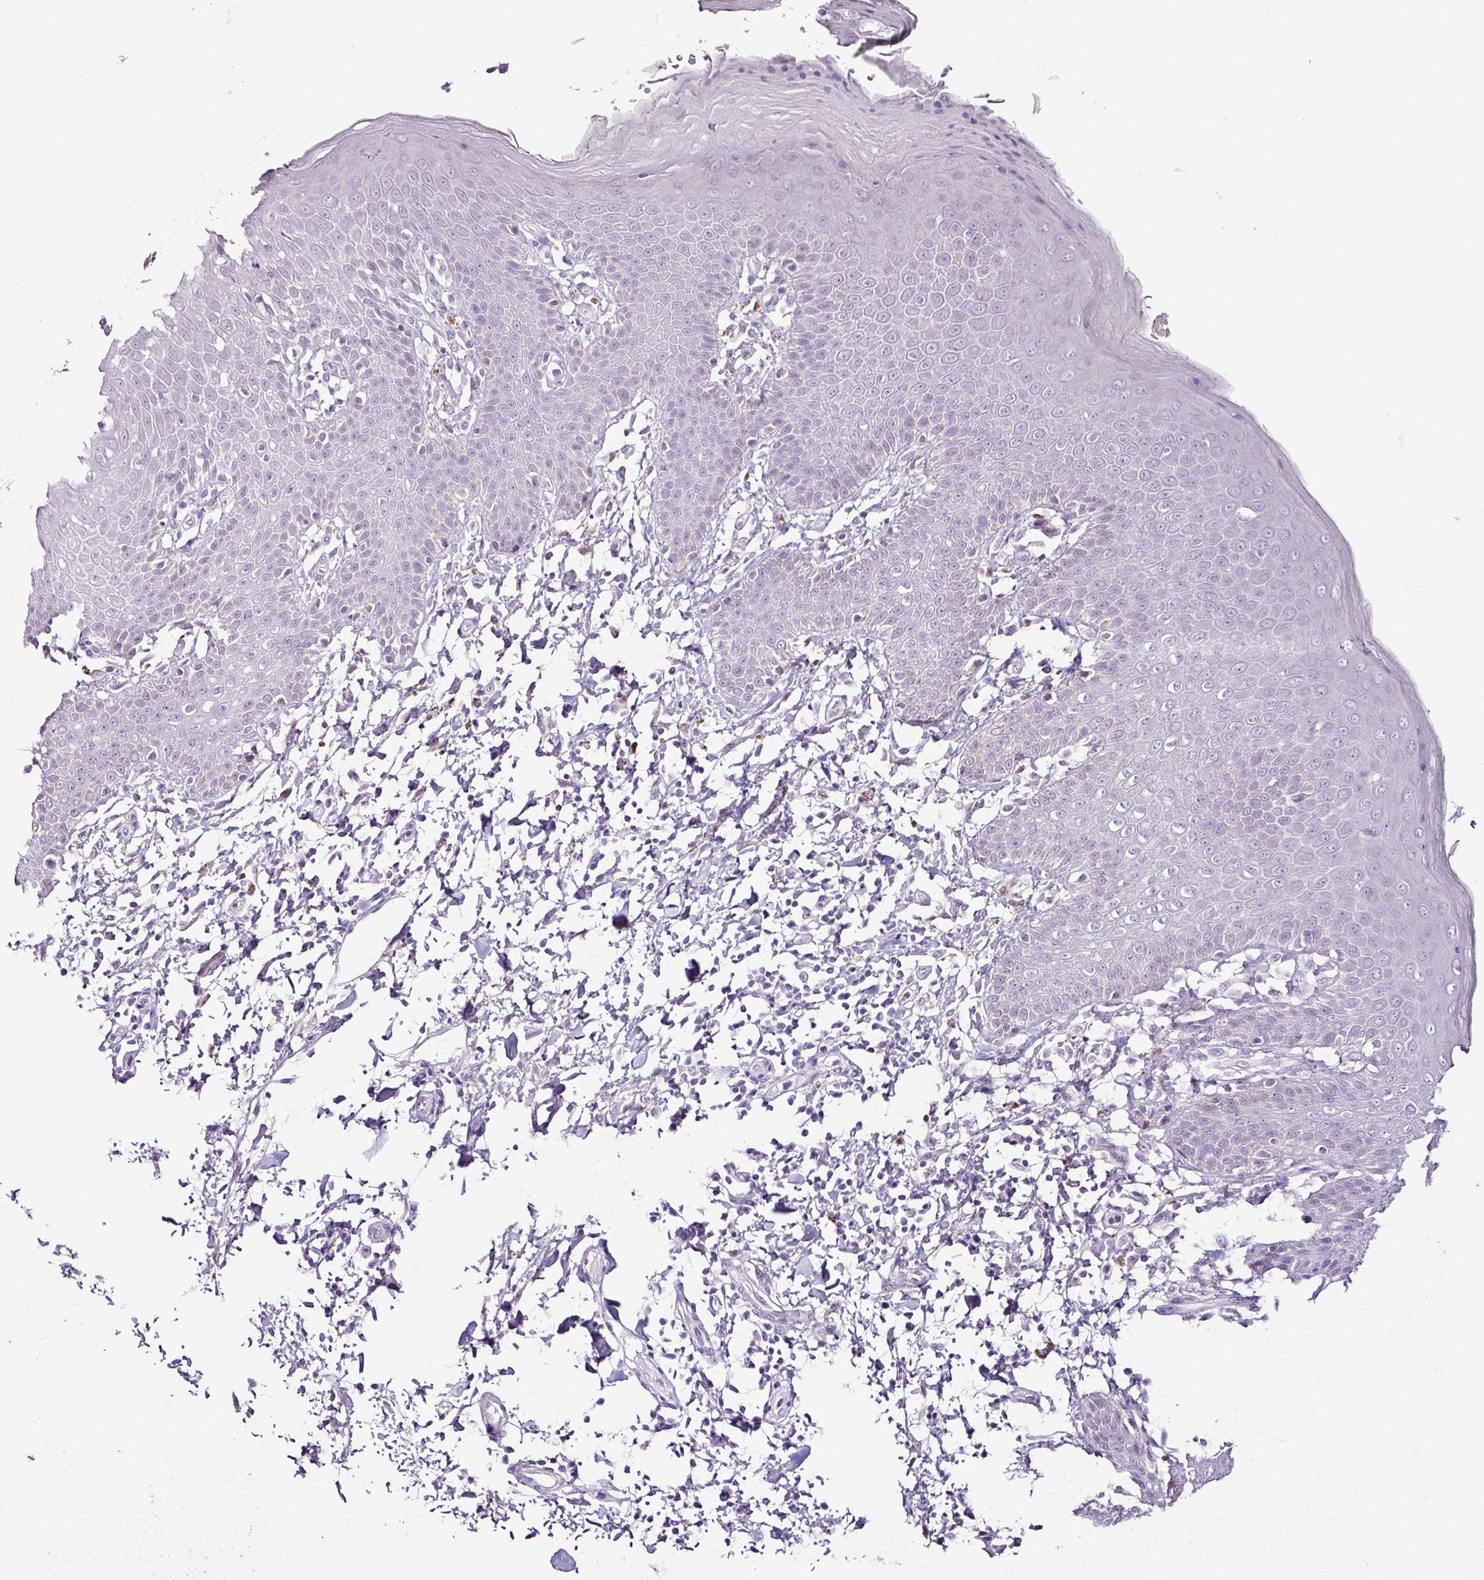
{"staining": {"intensity": "negative", "quantity": "none", "location": "none"}, "tissue": "skin", "cell_type": "Epidermal cells", "image_type": "normal", "snomed": [{"axis": "morphology", "description": "Normal tissue, NOS"}, {"axis": "topography", "description": "Peripheral nerve tissue"}], "caption": "IHC micrograph of normal skin: skin stained with DAB reveals no significant protein staining in epidermal cells.", "gene": "ESR1", "patient": {"sex": "male", "age": 51}}